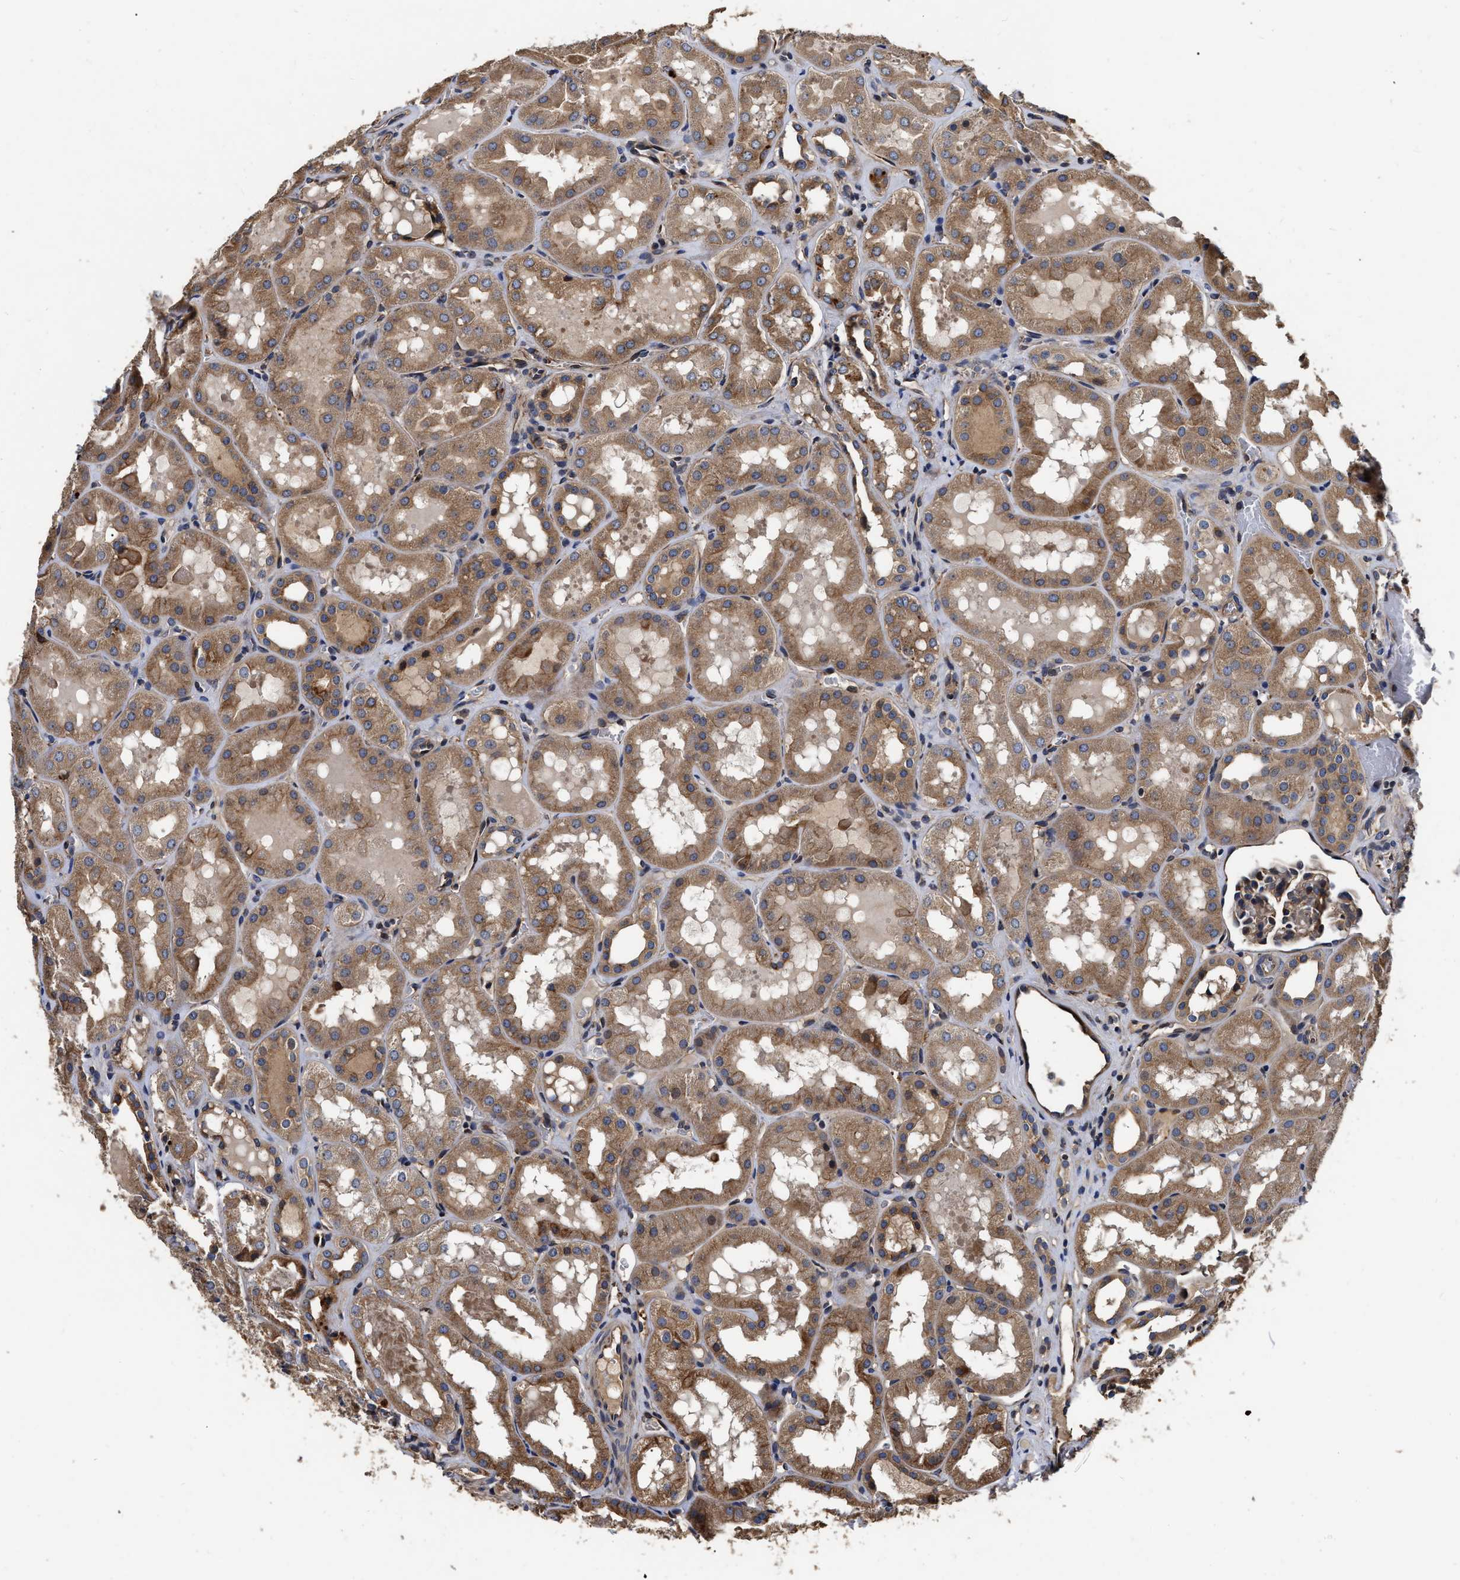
{"staining": {"intensity": "moderate", "quantity": "25%-75%", "location": "cytoplasmic/membranous"}, "tissue": "kidney", "cell_type": "Cells in glomeruli", "image_type": "normal", "snomed": [{"axis": "morphology", "description": "Normal tissue, NOS"}, {"axis": "topography", "description": "Kidney"}, {"axis": "topography", "description": "Urinary bladder"}], "caption": "Immunohistochemistry (DAB (3,3'-diaminobenzidine)) staining of normal human kidney reveals moderate cytoplasmic/membranous protein positivity in about 25%-75% of cells in glomeruli.", "gene": "ABCG8", "patient": {"sex": "male", "age": 16}}